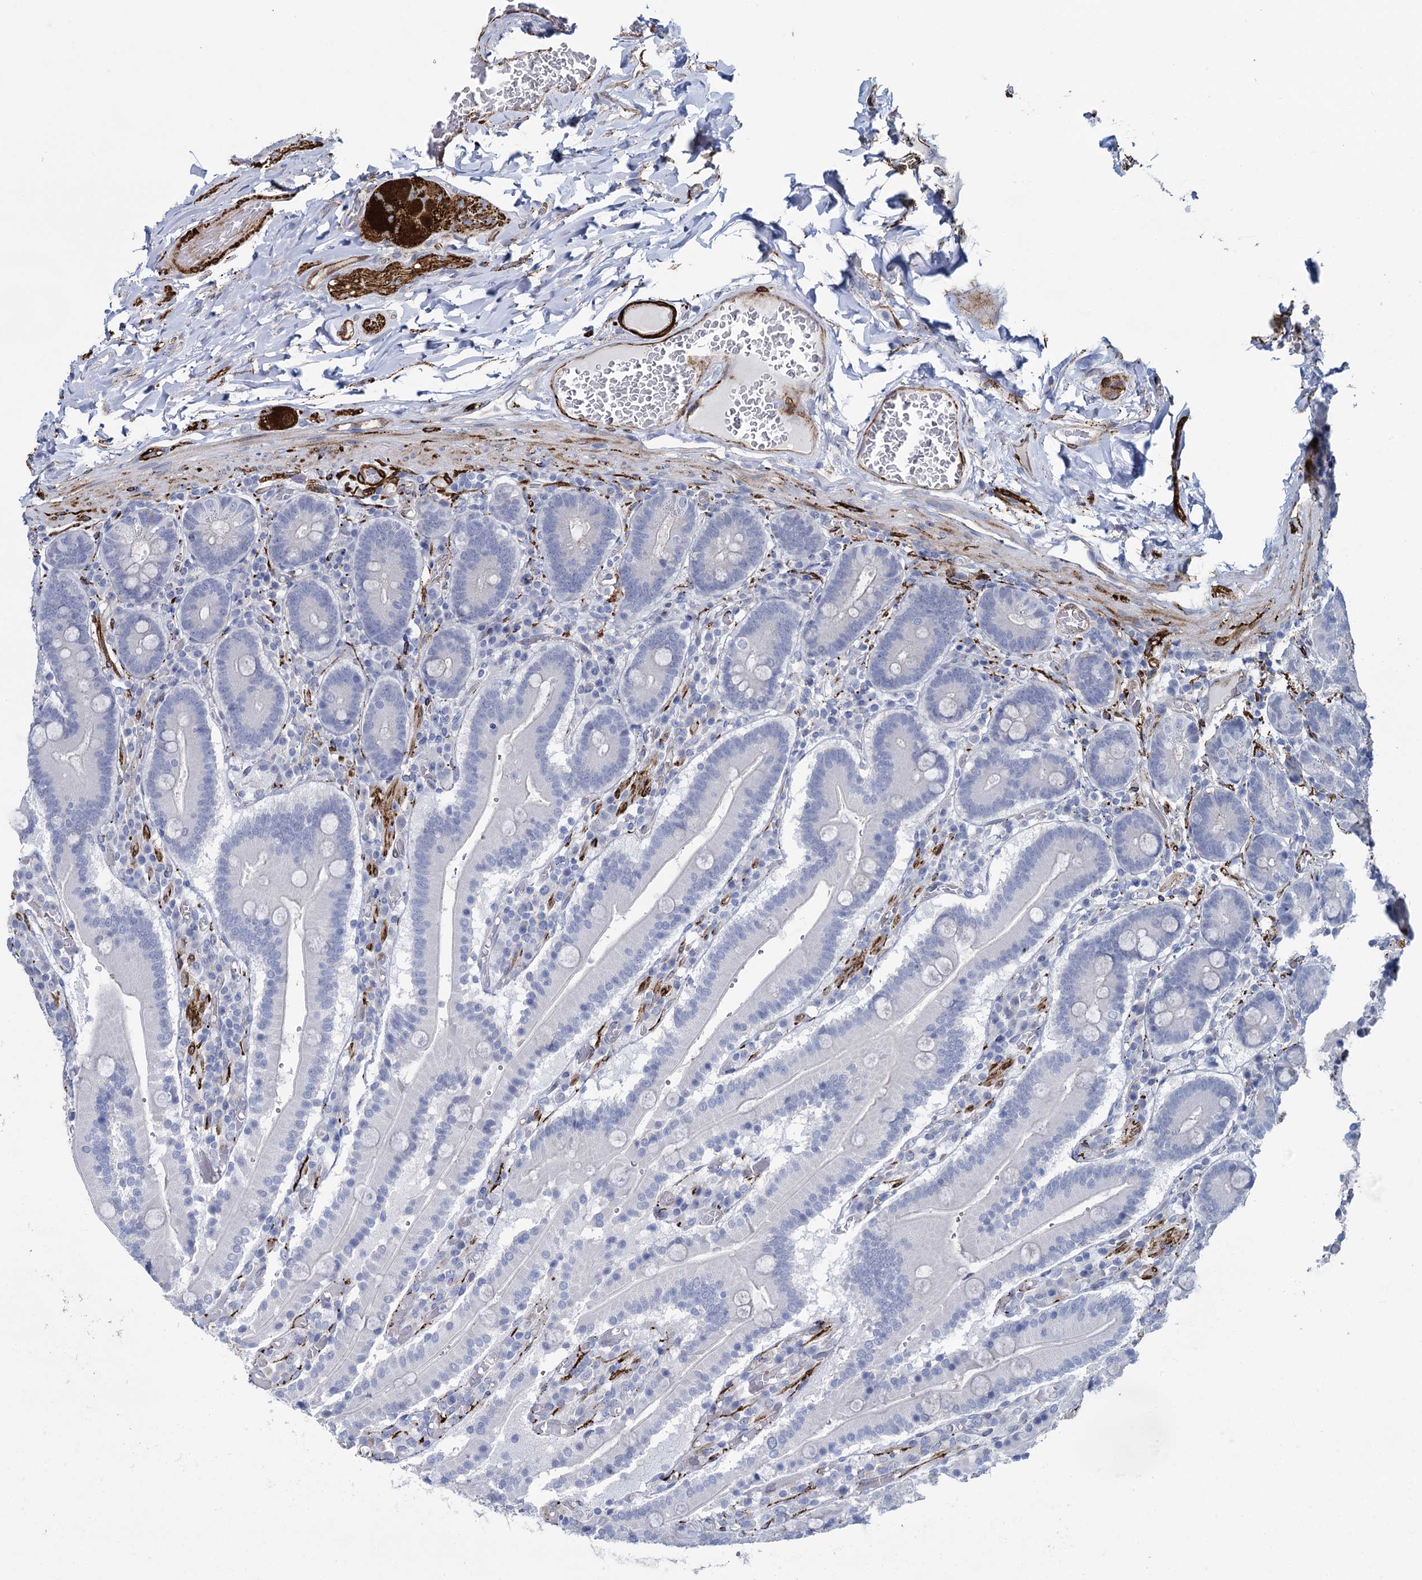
{"staining": {"intensity": "negative", "quantity": "none", "location": "none"}, "tissue": "duodenum", "cell_type": "Glandular cells", "image_type": "normal", "snomed": [{"axis": "morphology", "description": "Normal tissue, NOS"}, {"axis": "topography", "description": "Duodenum"}], "caption": "IHC photomicrograph of benign human duodenum stained for a protein (brown), which demonstrates no positivity in glandular cells.", "gene": "SNCG", "patient": {"sex": "female", "age": 62}}